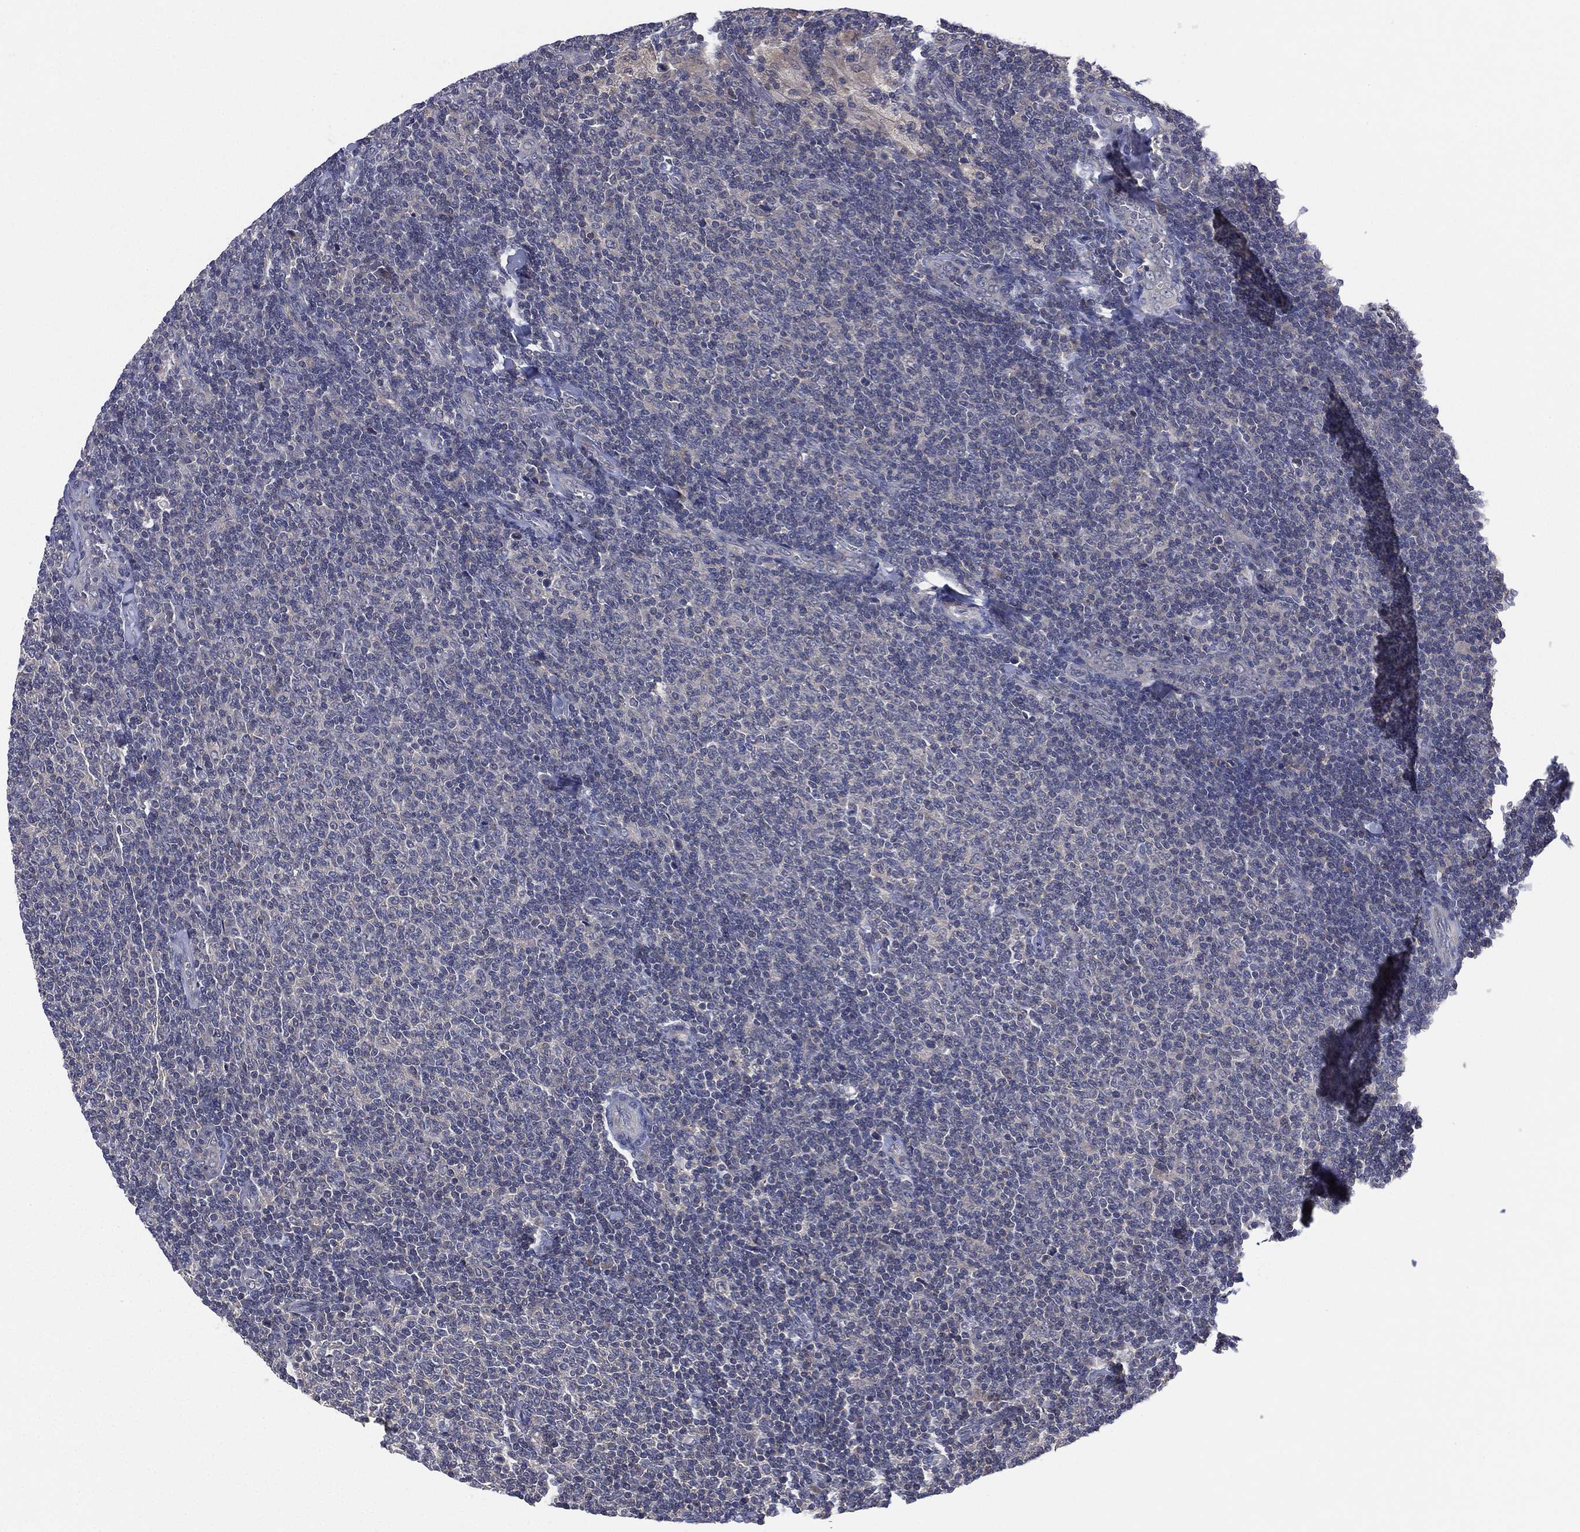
{"staining": {"intensity": "negative", "quantity": "none", "location": "none"}, "tissue": "lymphoma", "cell_type": "Tumor cells", "image_type": "cancer", "snomed": [{"axis": "morphology", "description": "Malignant lymphoma, non-Hodgkin's type, Low grade"}, {"axis": "topography", "description": "Lymph node"}], "caption": "Micrograph shows no protein expression in tumor cells of lymphoma tissue.", "gene": "MPP7", "patient": {"sex": "male", "age": 52}}